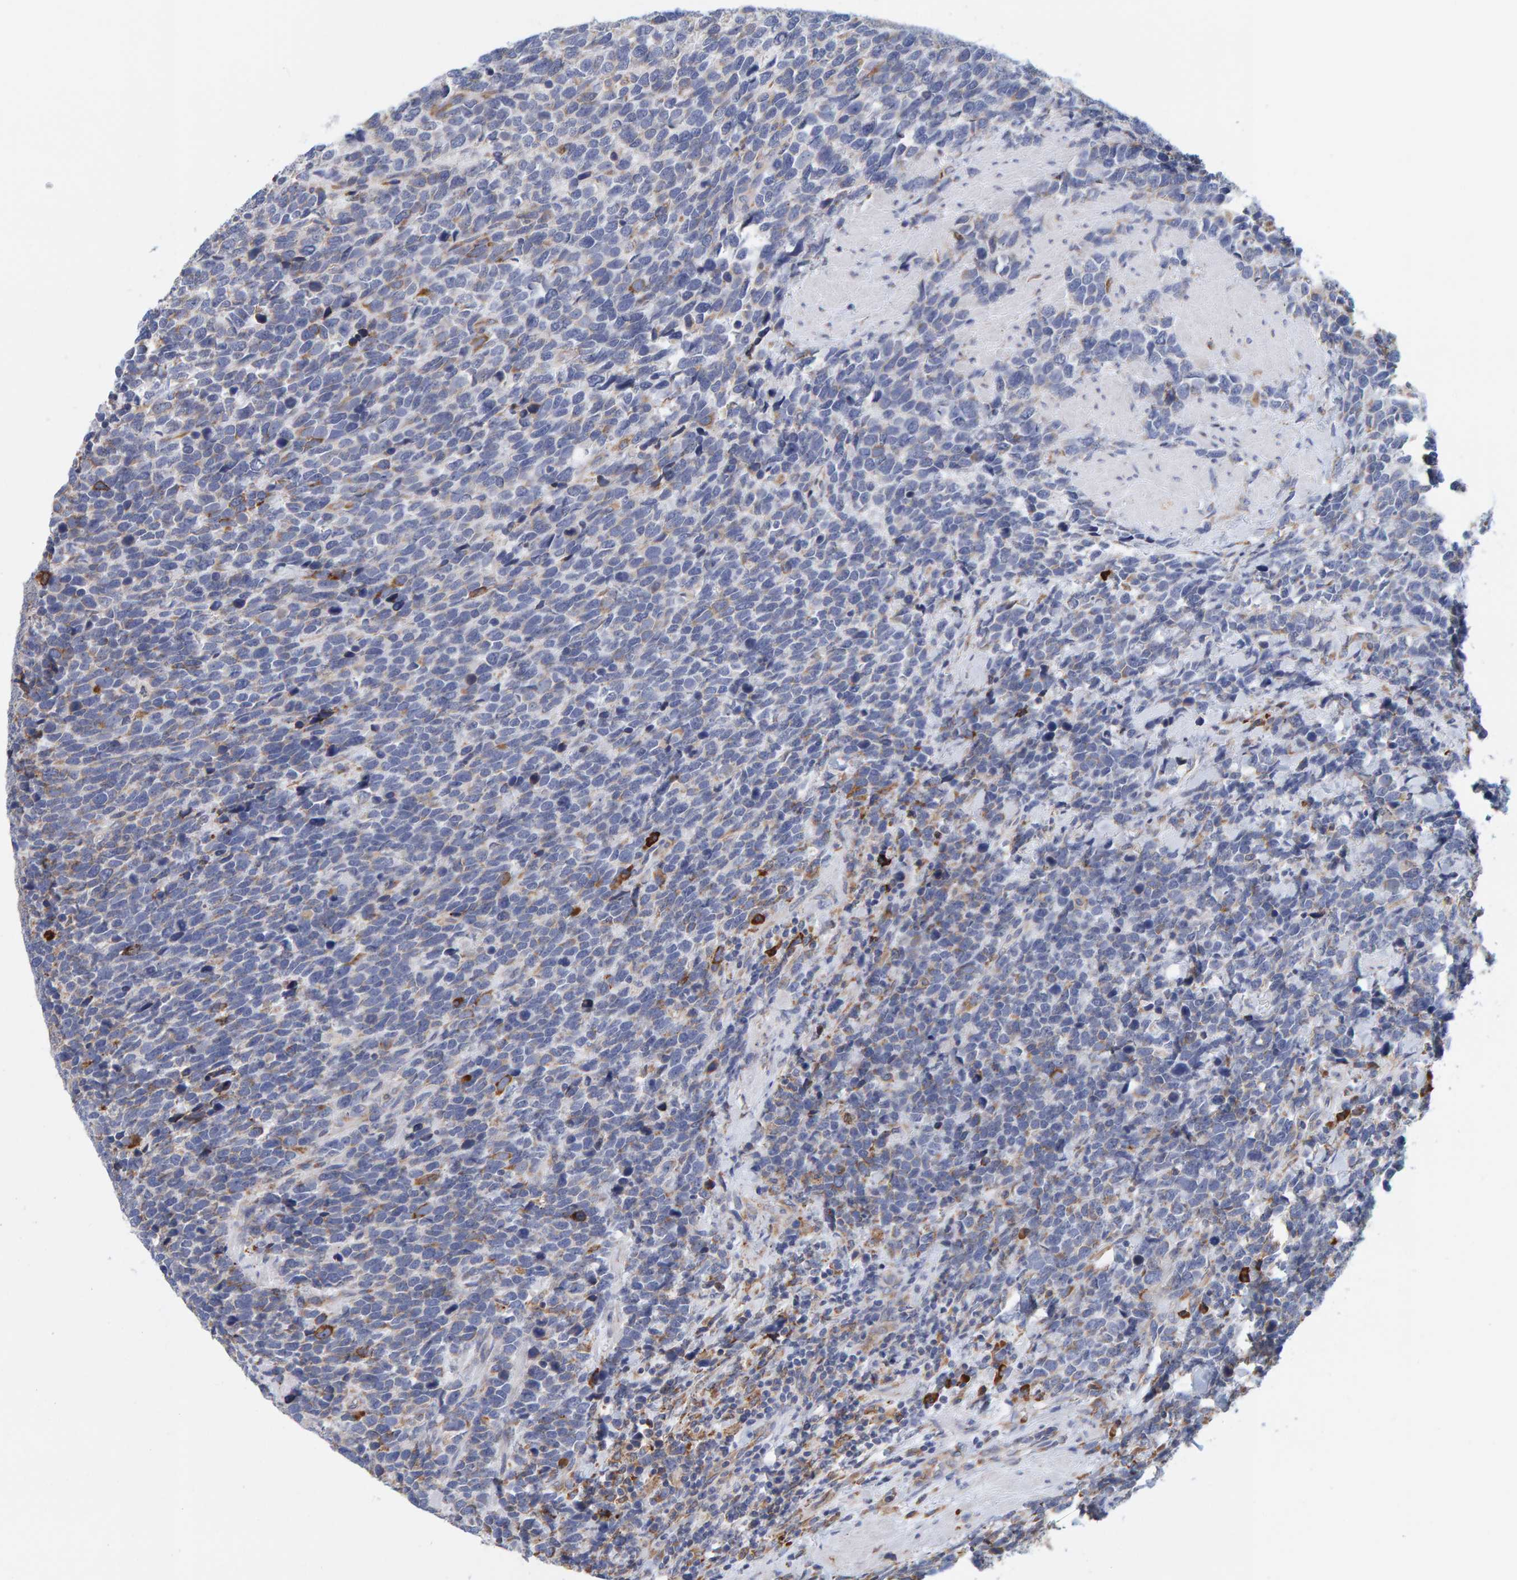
{"staining": {"intensity": "negative", "quantity": "none", "location": "none"}, "tissue": "urothelial cancer", "cell_type": "Tumor cells", "image_type": "cancer", "snomed": [{"axis": "morphology", "description": "Urothelial carcinoma, High grade"}, {"axis": "topography", "description": "Urinary bladder"}], "caption": "High magnification brightfield microscopy of urothelial cancer stained with DAB (3,3'-diaminobenzidine) (brown) and counterstained with hematoxylin (blue): tumor cells show no significant positivity. Brightfield microscopy of IHC stained with DAB (3,3'-diaminobenzidine) (brown) and hematoxylin (blue), captured at high magnification.", "gene": "SGPL1", "patient": {"sex": "female", "age": 82}}